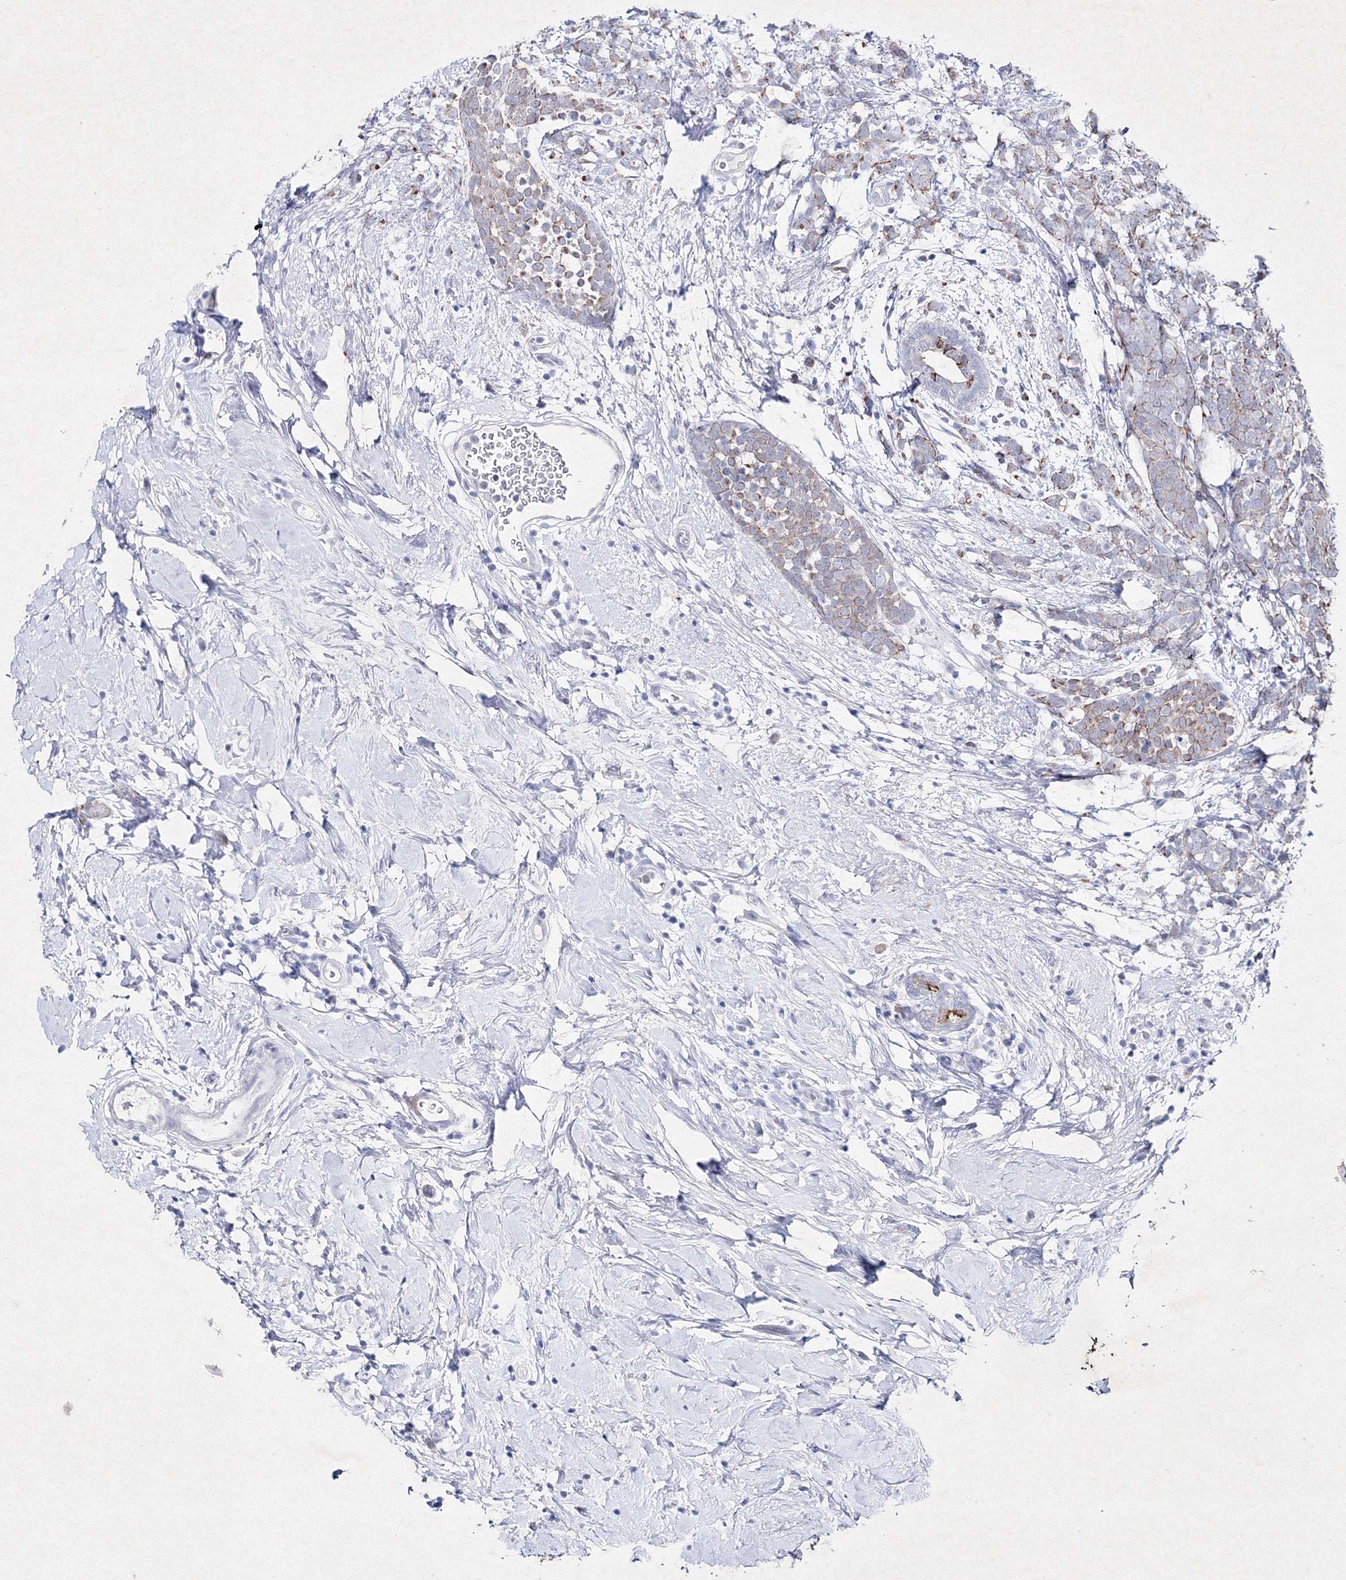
{"staining": {"intensity": "weak", "quantity": "<25%", "location": "cytoplasmic/membranous"}, "tissue": "breast cancer", "cell_type": "Tumor cells", "image_type": "cancer", "snomed": [{"axis": "morphology", "description": "Lobular carcinoma"}, {"axis": "topography", "description": "Breast"}], "caption": "Immunohistochemistry image of neoplastic tissue: human breast cancer stained with DAB (3,3'-diaminobenzidine) exhibits no significant protein staining in tumor cells.", "gene": "SMIM29", "patient": {"sex": "female", "age": 58}}